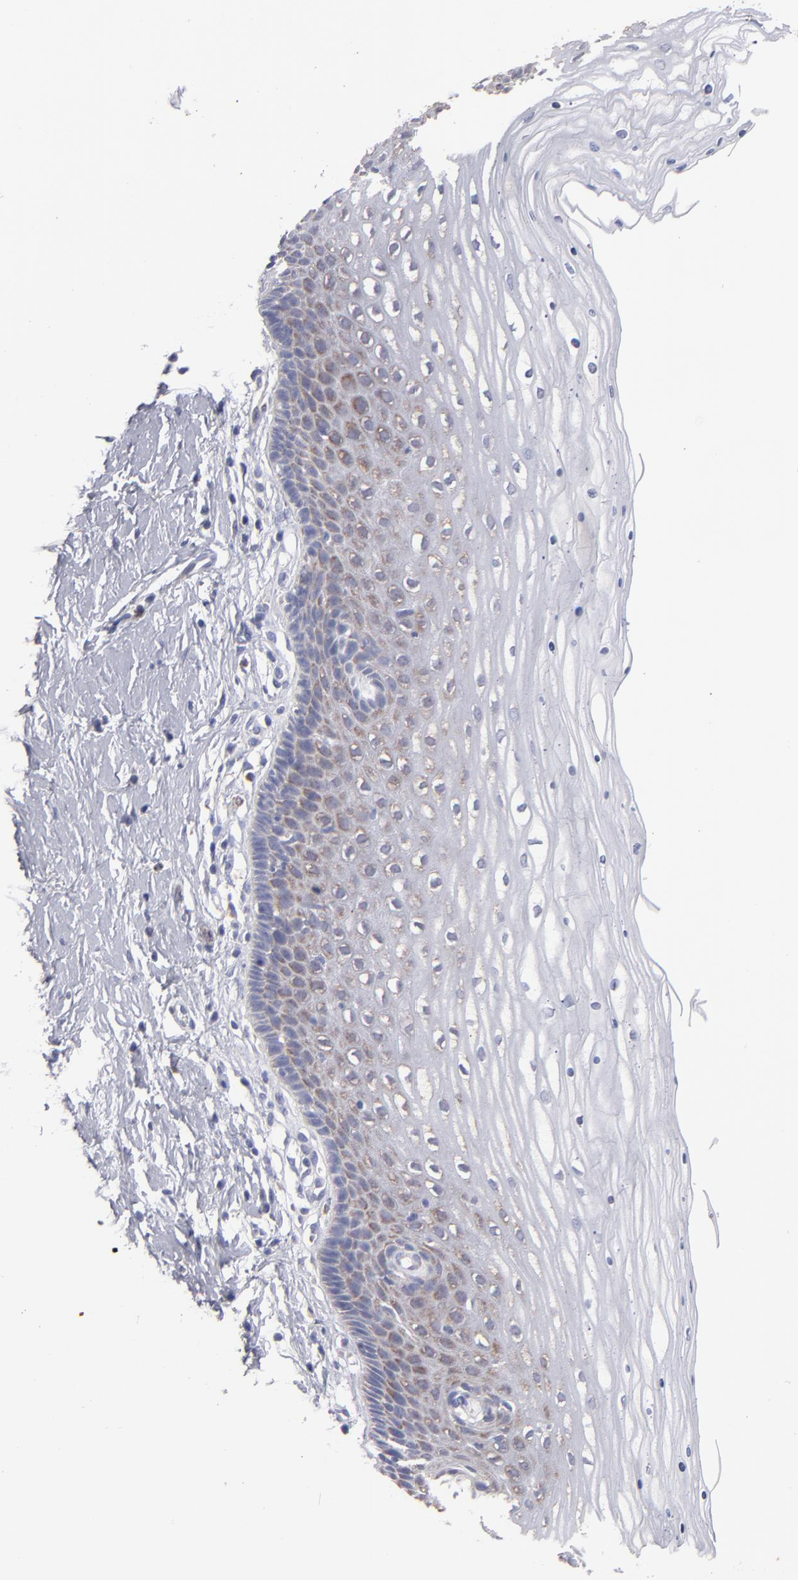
{"staining": {"intensity": "weak", "quantity": "<25%", "location": "cytoplasmic/membranous"}, "tissue": "cervix", "cell_type": "Glandular cells", "image_type": "normal", "snomed": [{"axis": "morphology", "description": "Normal tissue, NOS"}, {"axis": "topography", "description": "Cervix"}], "caption": "This is an immunohistochemistry image of benign human cervix. There is no expression in glandular cells.", "gene": "HCCS", "patient": {"sex": "female", "age": 39}}